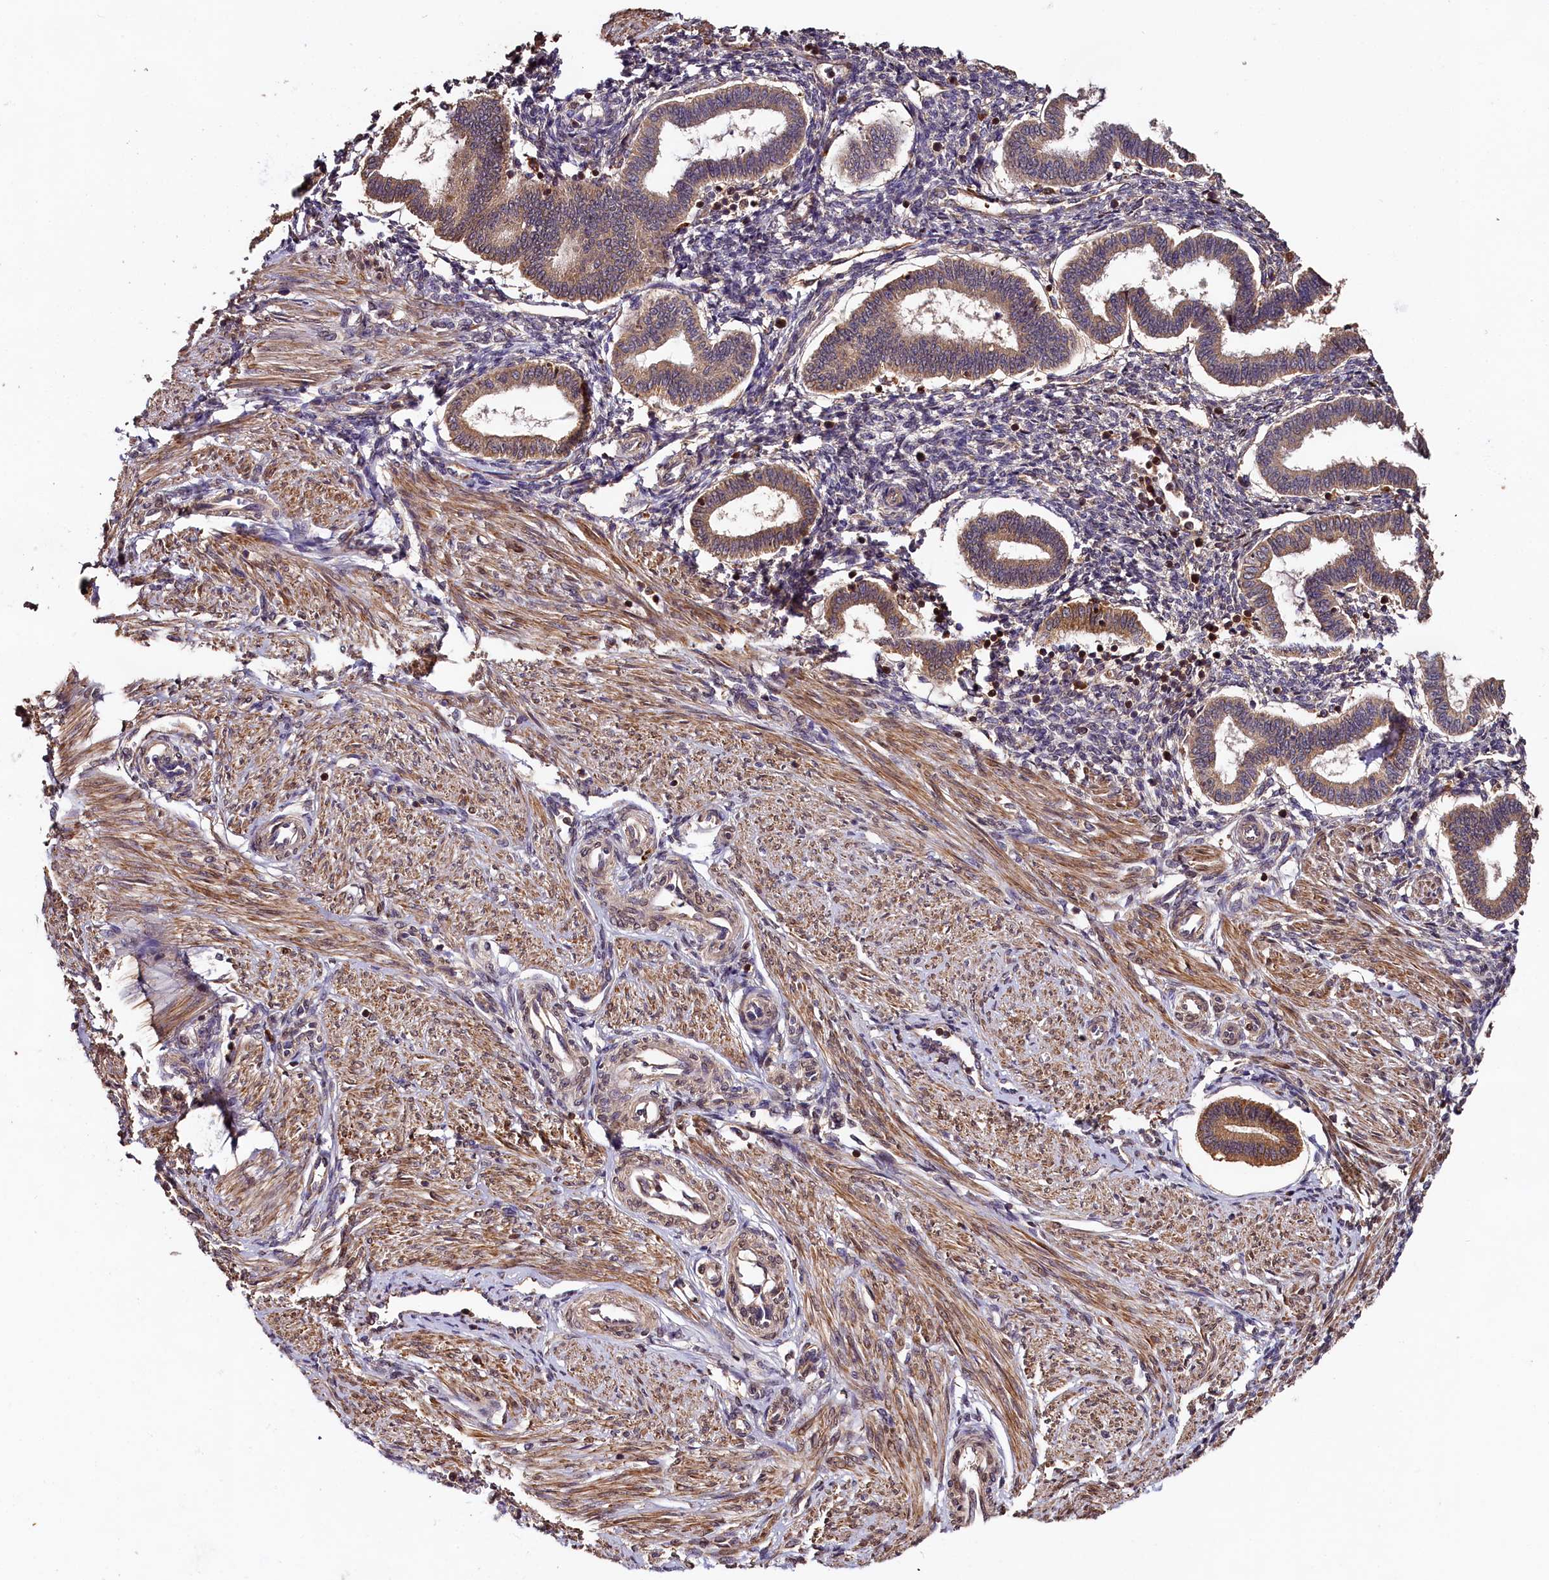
{"staining": {"intensity": "moderate", "quantity": "25%-75%", "location": "cytoplasmic/membranous"}, "tissue": "endometrium", "cell_type": "Cells in endometrial stroma", "image_type": "normal", "snomed": [{"axis": "morphology", "description": "Normal tissue, NOS"}, {"axis": "topography", "description": "Endometrium"}], "caption": "High-magnification brightfield microscopy of normal endometrium stained with DAB (3,3'-diaminobenzidine) (brown) and counterstained with hematoxylin (blue). cells in endometrial stroma exhibit moderate cytoplasmic/membranous staining is identified in about25%-75% of cells.", "gene": "HMOX2", "patient": {"sex": "female", "age": 24}}